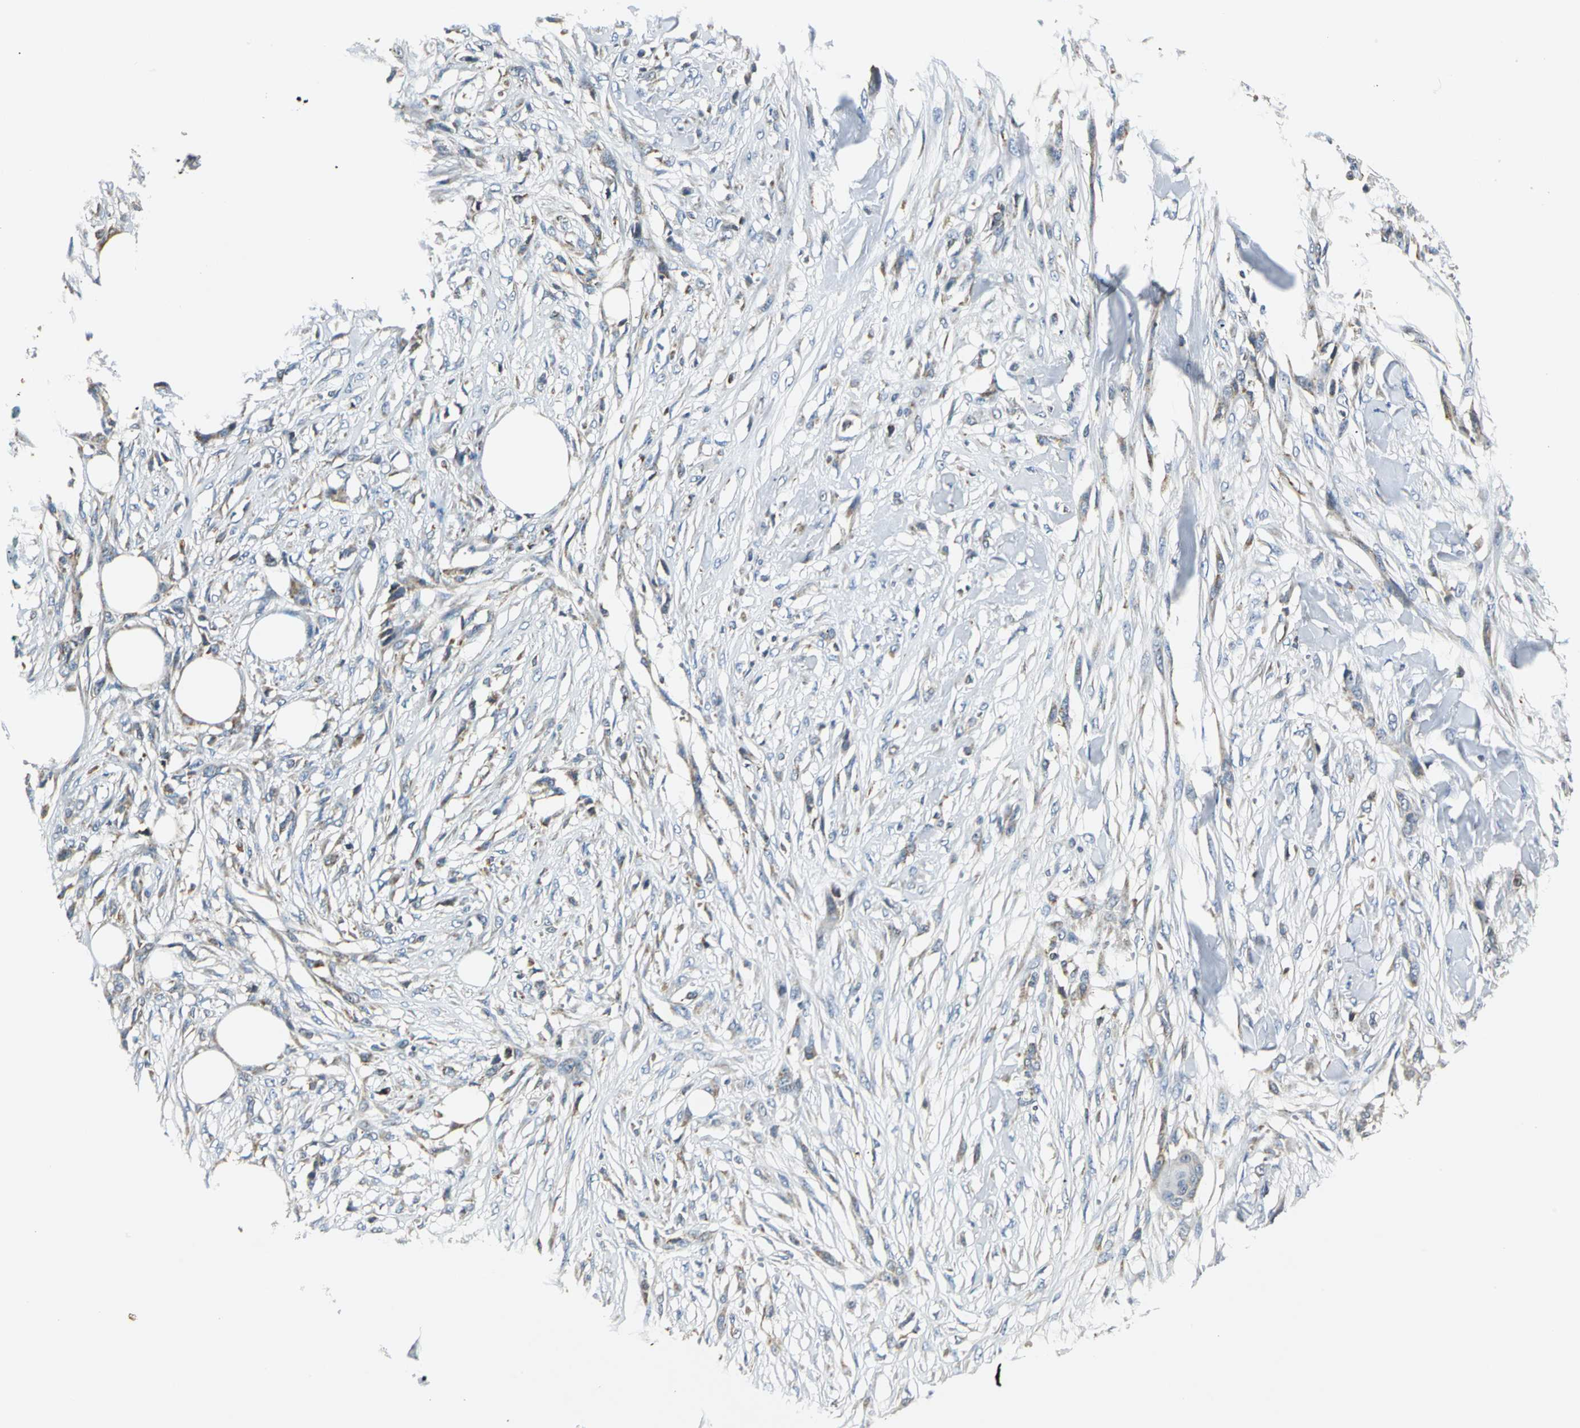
{"staining": {"intensity": "weak", "quantity": "<25%", "location": "cytoplasmic/membranous"}, "tissue": "skin cancer", "cell_type": "Tumor cells", "image_type": "cancer", "snomed": [{"axis": "morphology", "description": "Normal tissue, NOS"}, {"axis": "morphology", "description": "Squamous cell carcinoma, NOS"}, {"axis": "topography", "description": "Skin"}], "caption": "The image reveals no significant positivity in tumor cells of skin cancer.", "gene": "USP40", "patient": {"sex": "female", "age": 59}}